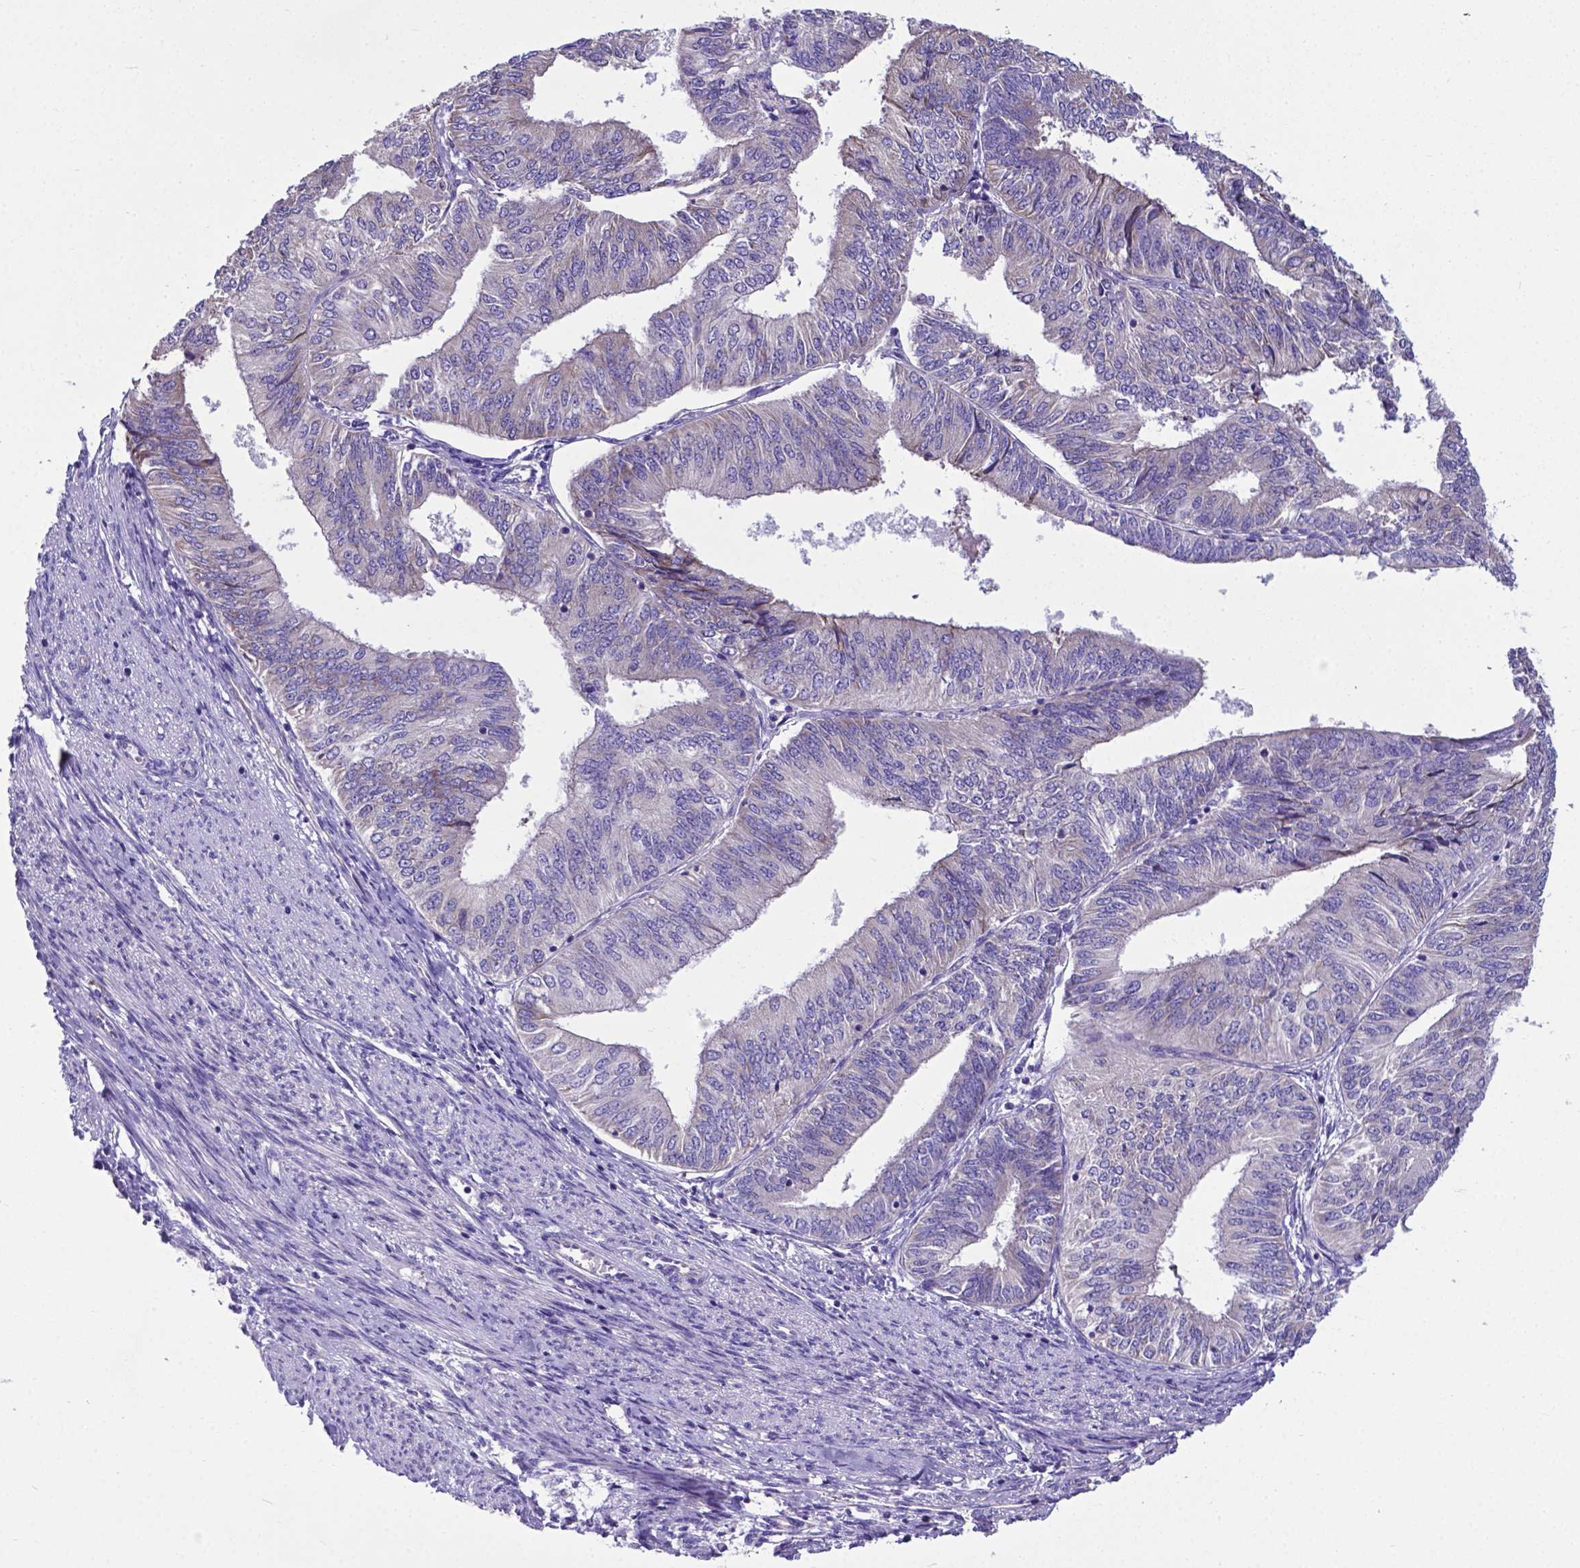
{"staining": {"intensity": "negative", "quantity": "none", "location": "none"}, "tissue": "endometrial cancer", "cell_type": "Tumor cells", "image_type": "cancer", "snomed": [{"axis": "morphology", "description": "Adenocarcinoma, NOS"}, {"axis": "topography", "description": "Endometrium"}], "caption": "Tumor cells are negative for protein expression in human endometrial adenocarcinoma.", "gene": "RPL6", "patient": {"sex": "female", "age": 58}}